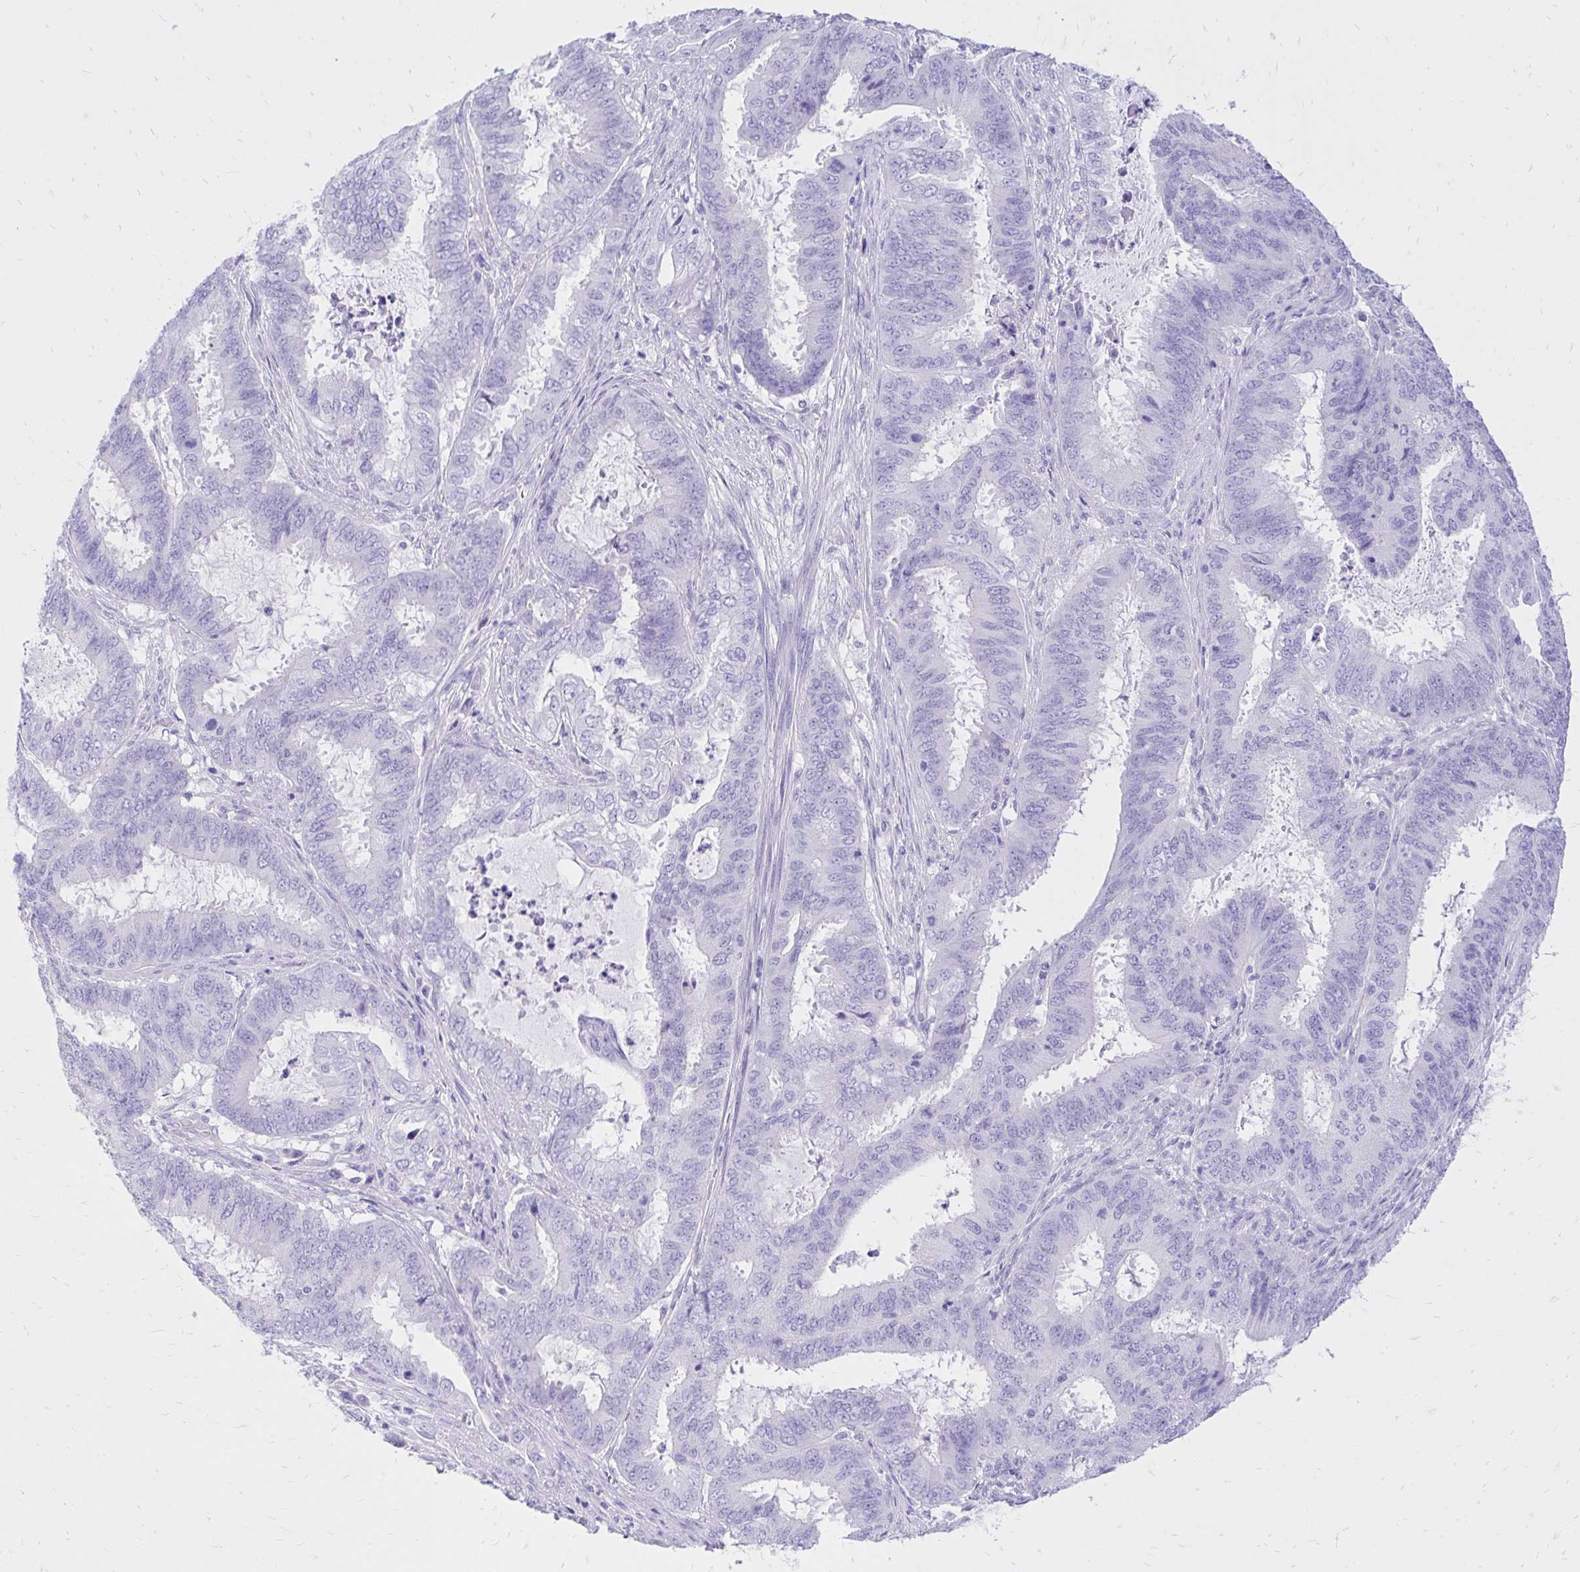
{"staining": {"intensity": "negative", "quantity": "none", "location": "none"}, "tissue": "endometrial cancer", "cell_type": "Tumor cells", "image_type": "cancer", "snomed": [{"axis": "morphology", "description": "Adenocarcinoma, NOS"}, {"axis": "topography", "description": "Endometrium"}], "caption": "Micrograph shows no significant protein positivity in tumor cells of endometrial cancer.", "gene": "MON1A", "patient": {"sex": "female", "age": 51}}